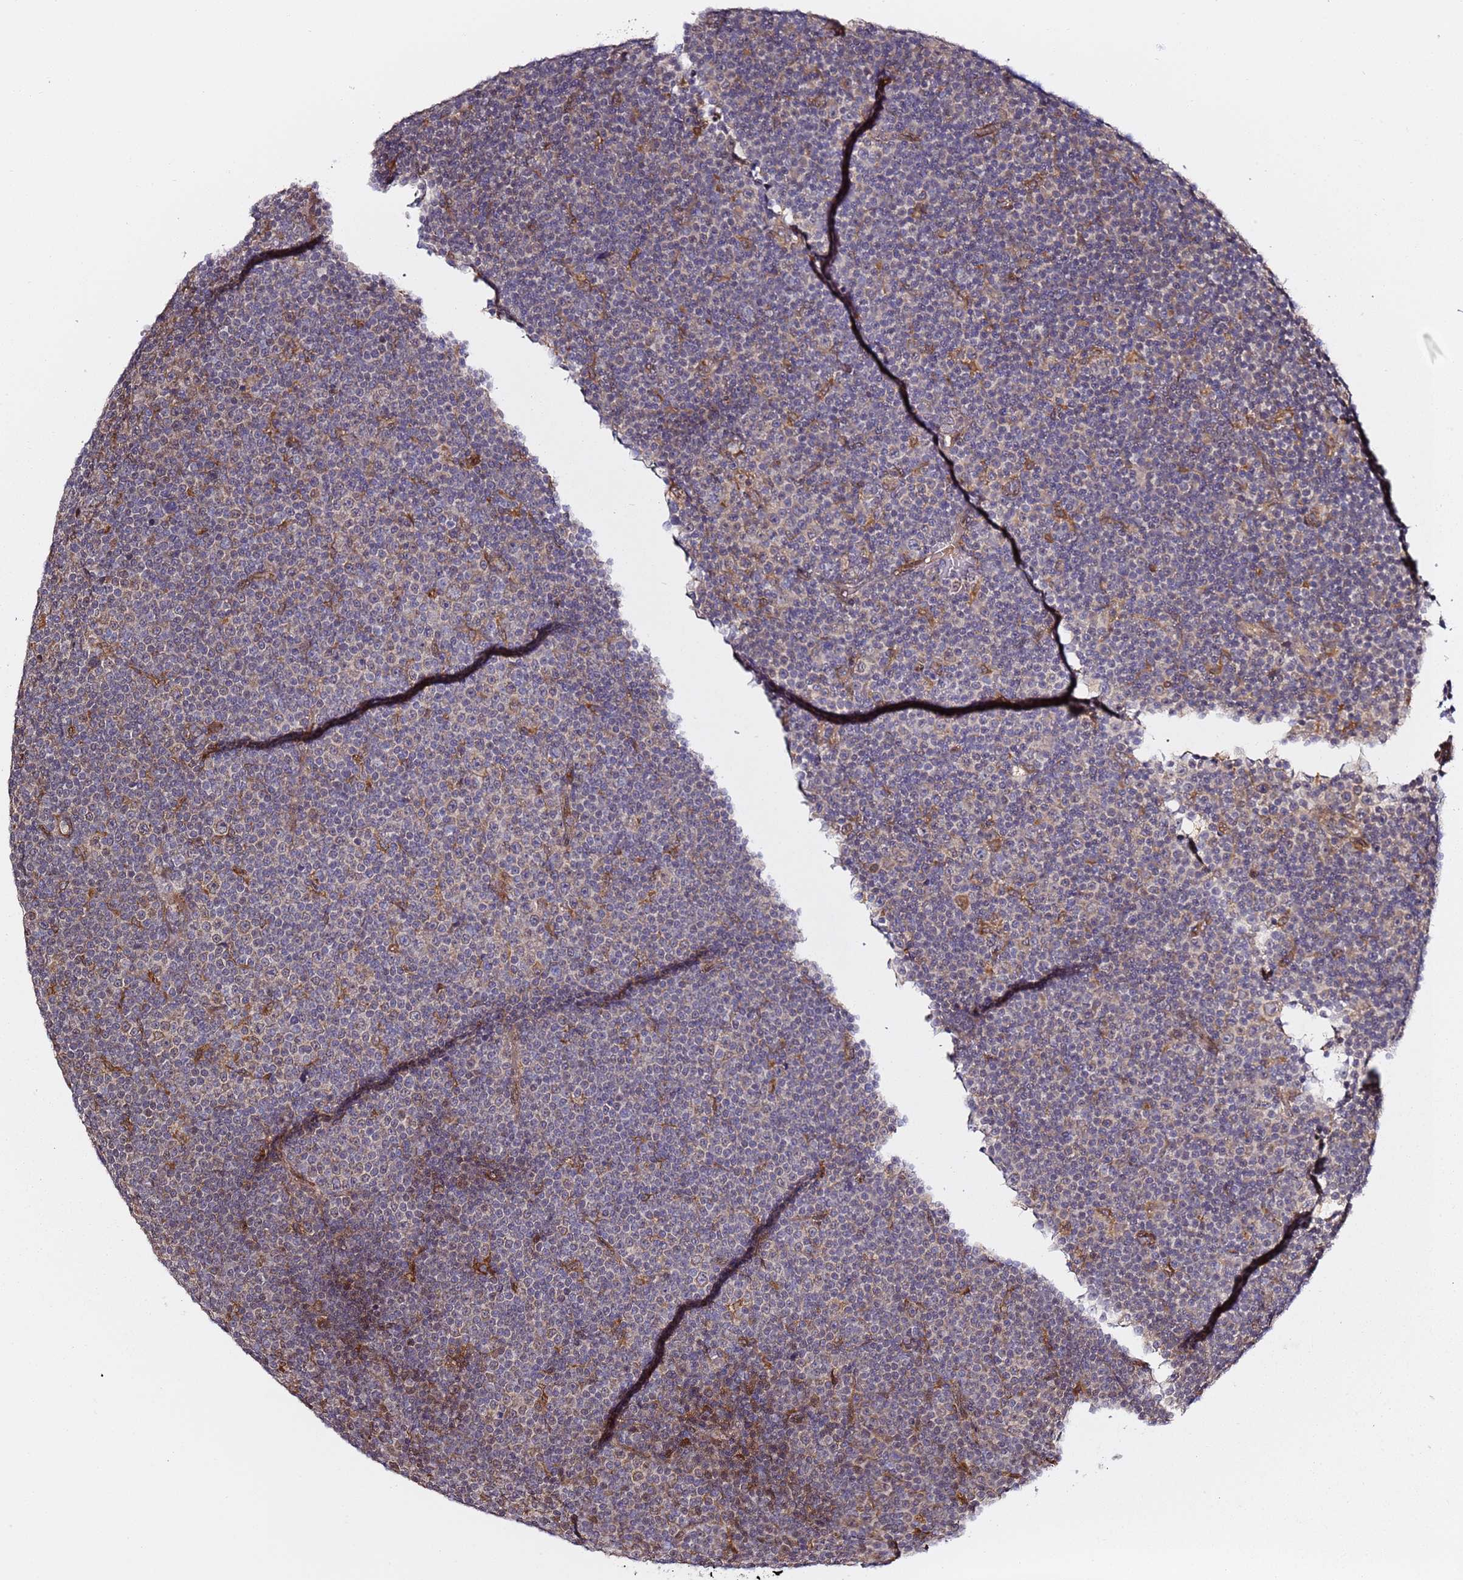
{"staining": {"intensity": "negative", "quantity": "none", "location": "none"}, "tissue": "lymphoma", "cell_type": "Tumor cells", "image_type": "cancer", "snomed": [{"axis": "morphology", "description": "Malignant lymphoma, non-Hodgkin's type, Low grade"}, {"axis": "topography", "description": "Lymph node"}], "caption": "The photomicrograph displays no staining of tumor cells in lymphoma.", "gene": "PRKAB2", "patient": {"sex": "female", "age": 67}}